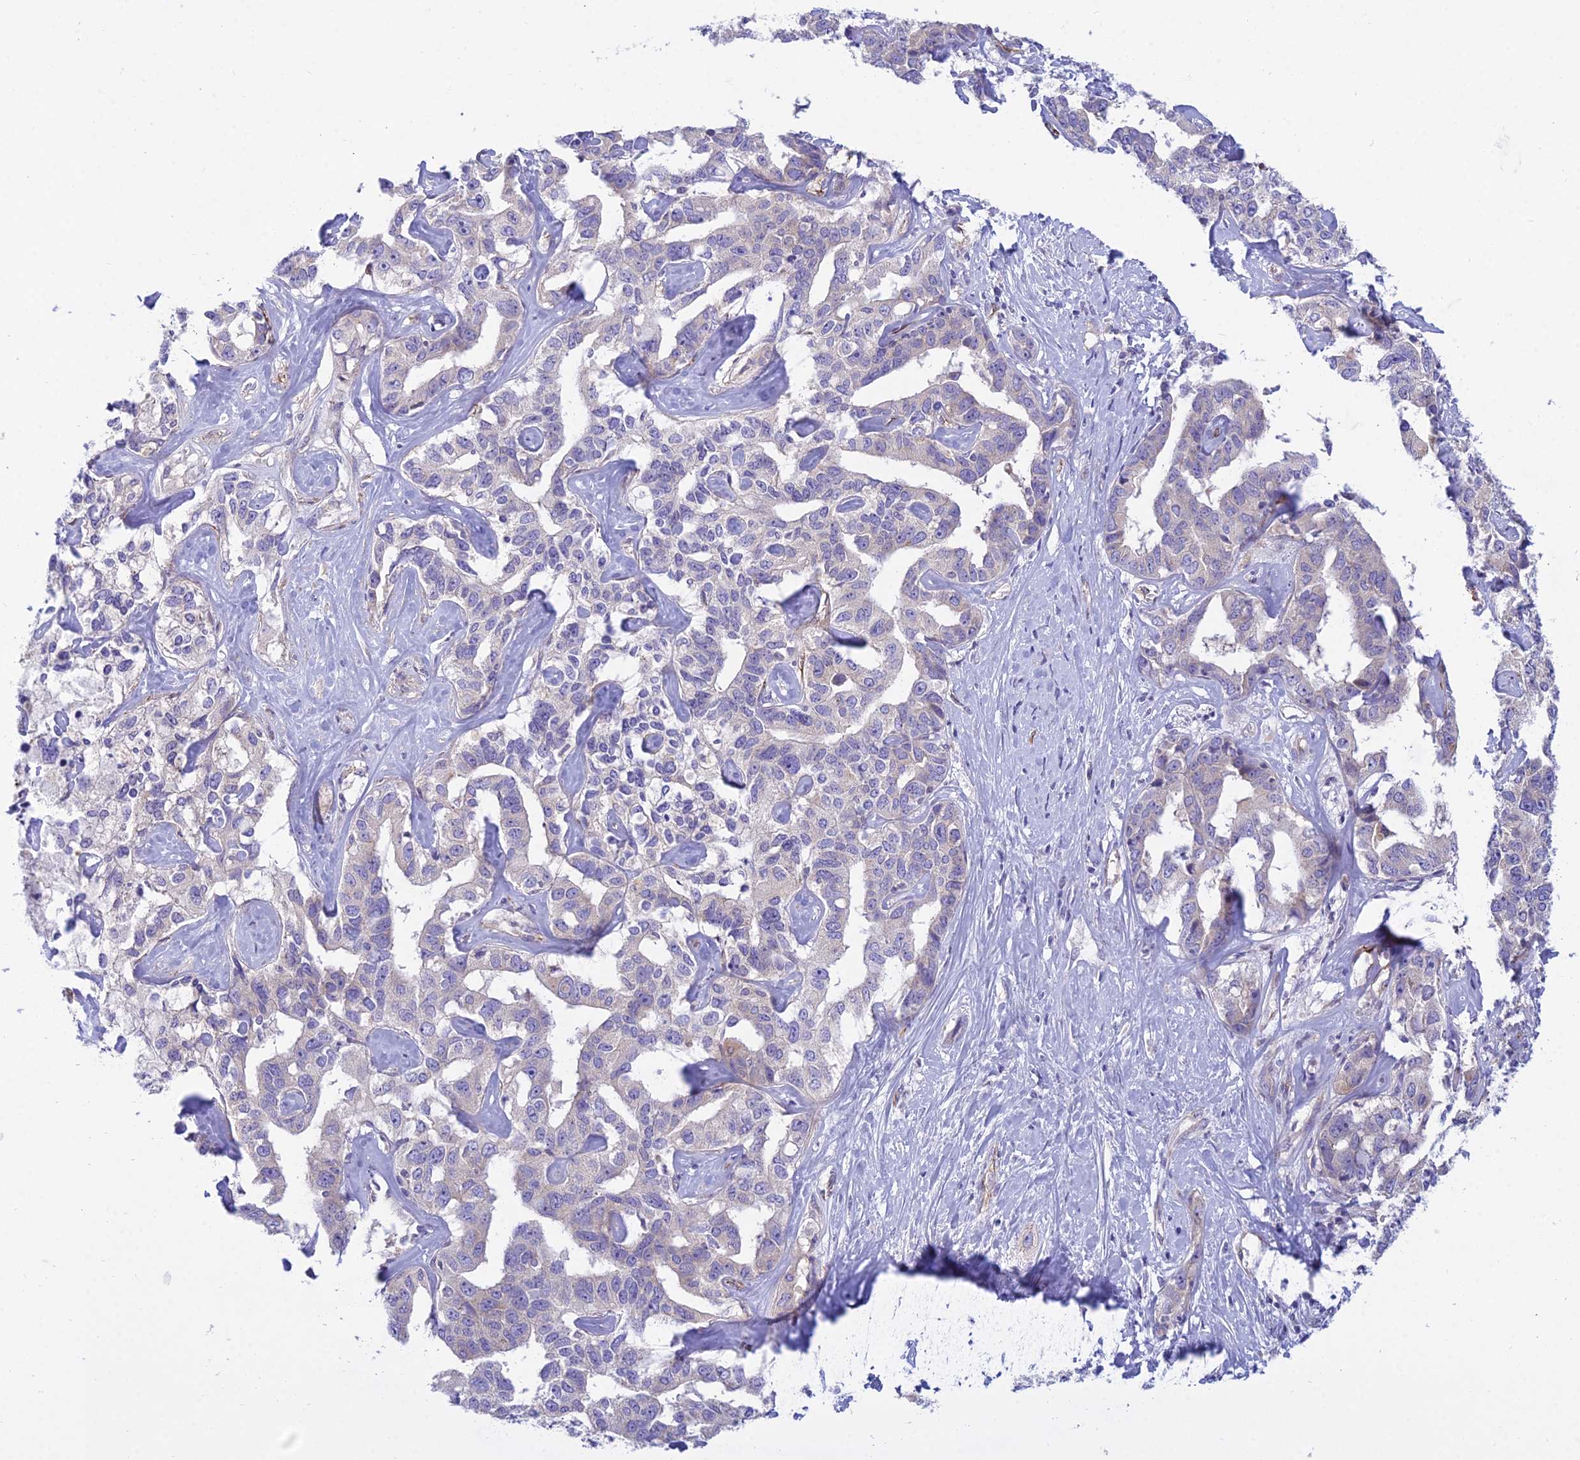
{"staining": {"intensity": "negative", "quantity": "none", "location": "none"}, "tissue": "liver cancer", "cell_type": "Tumor cells", "image_type": "cancer", "snomed": [{"axis": "morphology", "description": "Cholangiocarcinoma"}, {"axis": "topography", "description": "Liver"}], "caption": "Immunohistochemical staining of human cholangiocarcinoma (liver) reveals no significant staining in tumor cells. (DAB (3,3'-diaminobenzidine) immunohistochemistry (IHC), high magnification).", "gene": "DUS2", "patient": {"sex": "male", "age": 59}}